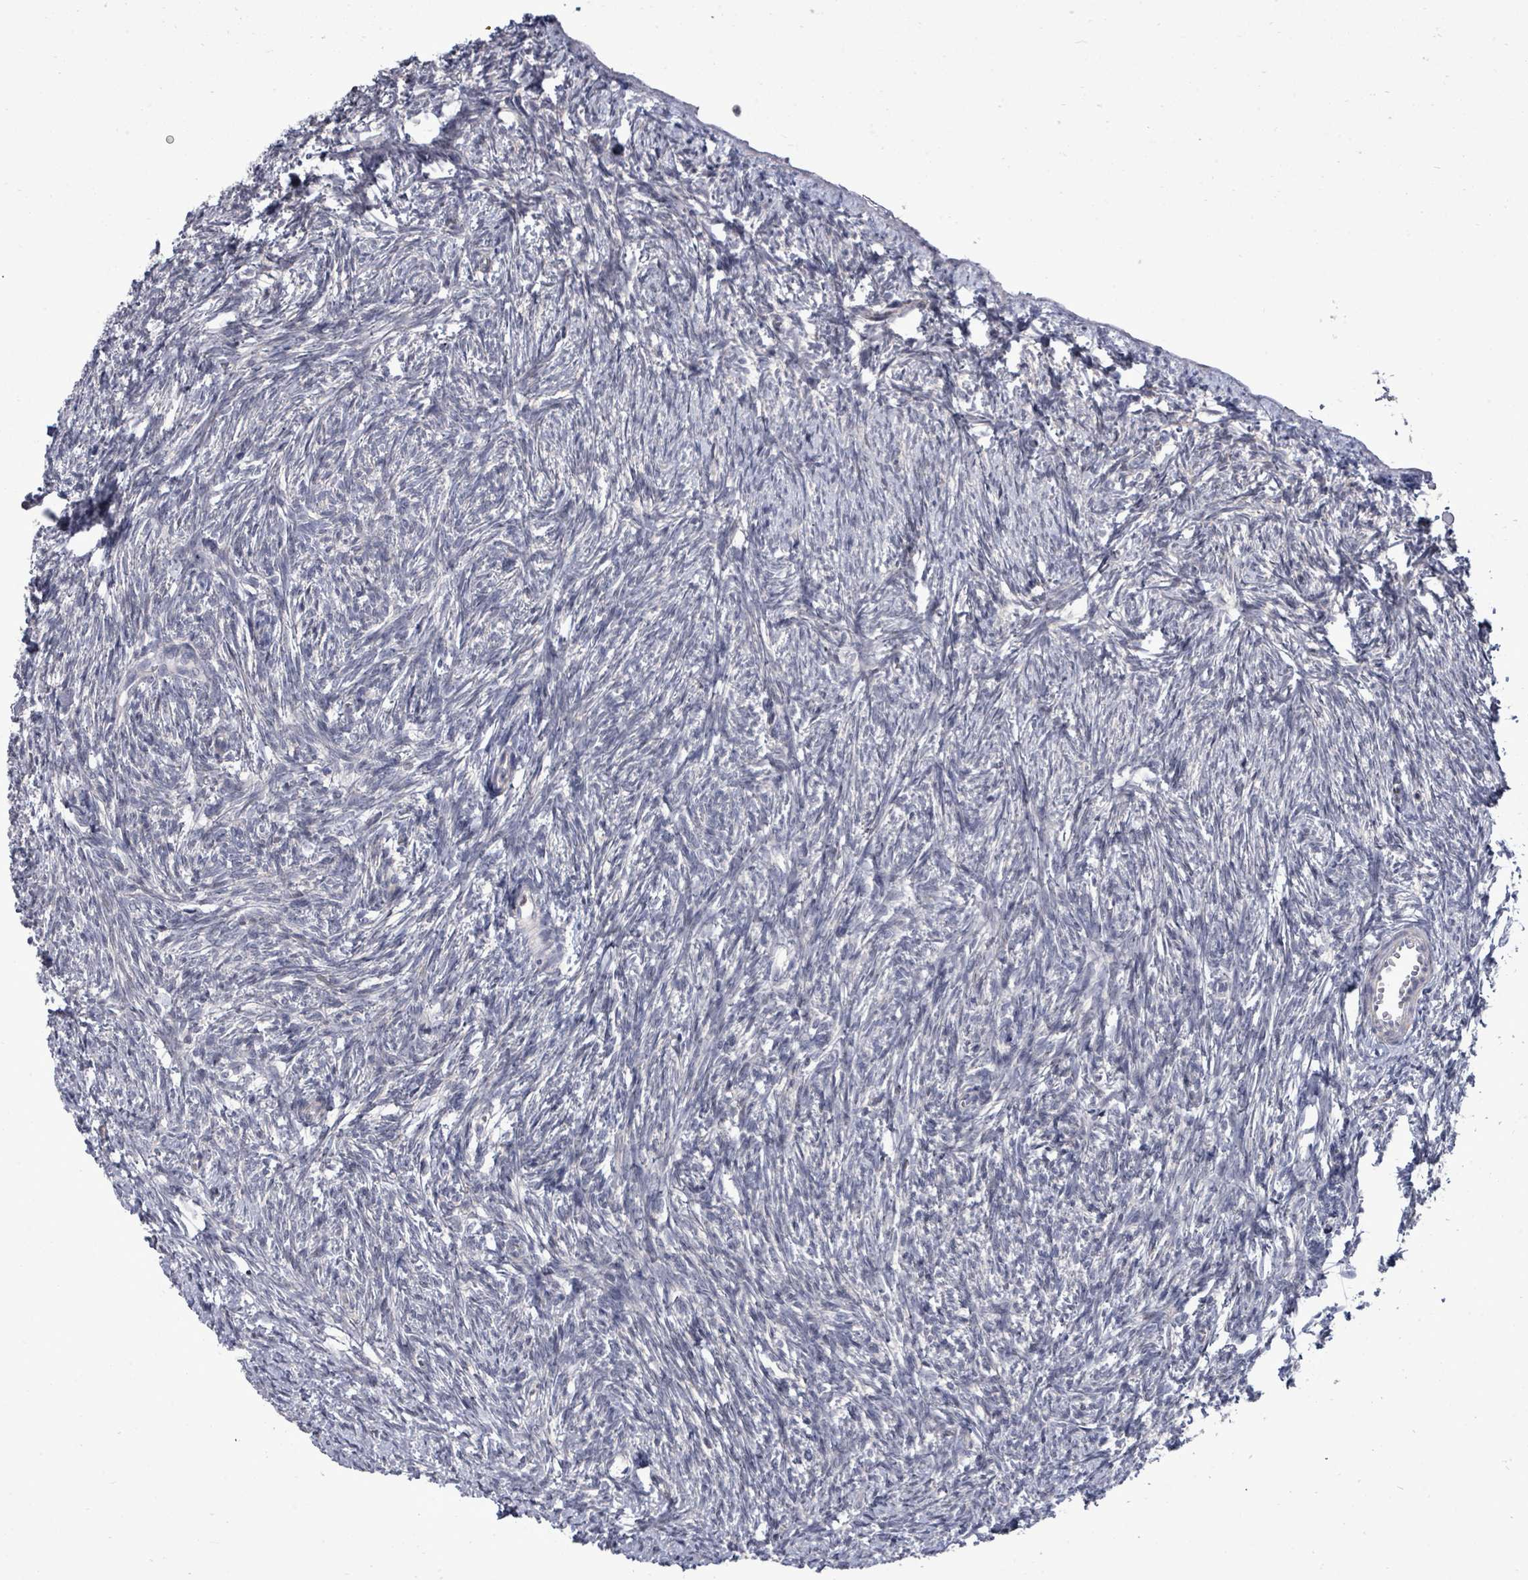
{"staining": {"intensity": "weak", "quantity": ">75%", "location": "cytoplasmic/membranous"}, "tissue": "ovary", "cell_type": "Follicle cells", "image_type": "normal", "snomed": [{"axis": "morphology", "description": "Normal tissue, NOS"}, {"axis": "topography", "description": "Ovary"}], "caption": "Normal ovary demonstrates weak cytoplasmic/membranous staining in approximately >75% of follicle cells.", "gene": "POMGNT2", "patient": {"sex": "female", "age": 51}}